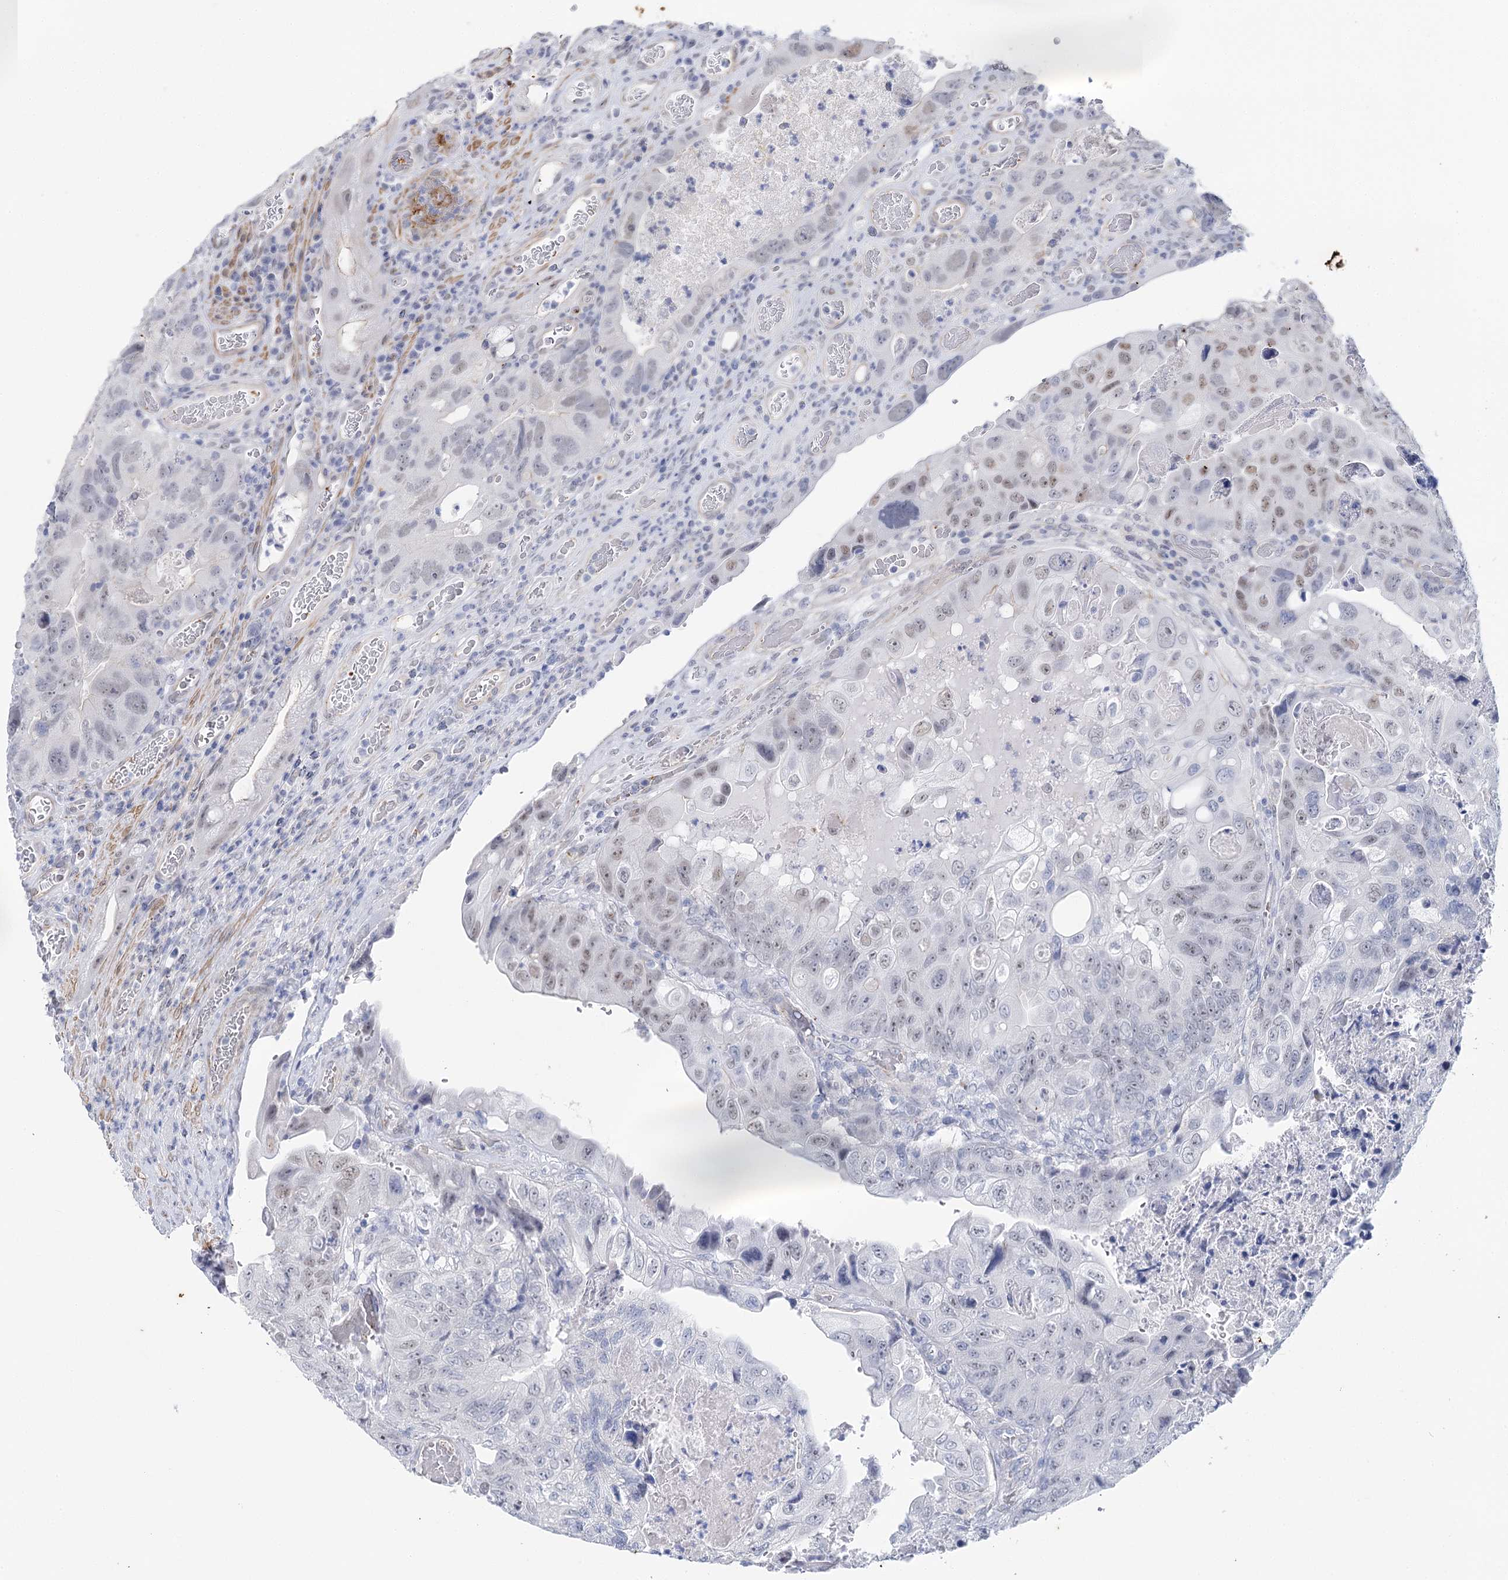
{"staining": {"intensity": "weak", "quantity": "<25%", "location": "nuclear"}, "tissue": "colorectal cancer", "cell_type": "Tumor cells", "image_type": "cancer", "snomed": [{"axis": "morphology", "description": "Adenocarcinoma, NOS"}, {"axis": "topography", "description": "Rectum"}], "caption": "DAB (3,3'-diaminobenzidine) immunohistochemical staining of human colorectal cancer exhibits no significant positivity in tumor cells.", "gene": "AGXT2", "patient": {"sex": "male", "age": 63}}